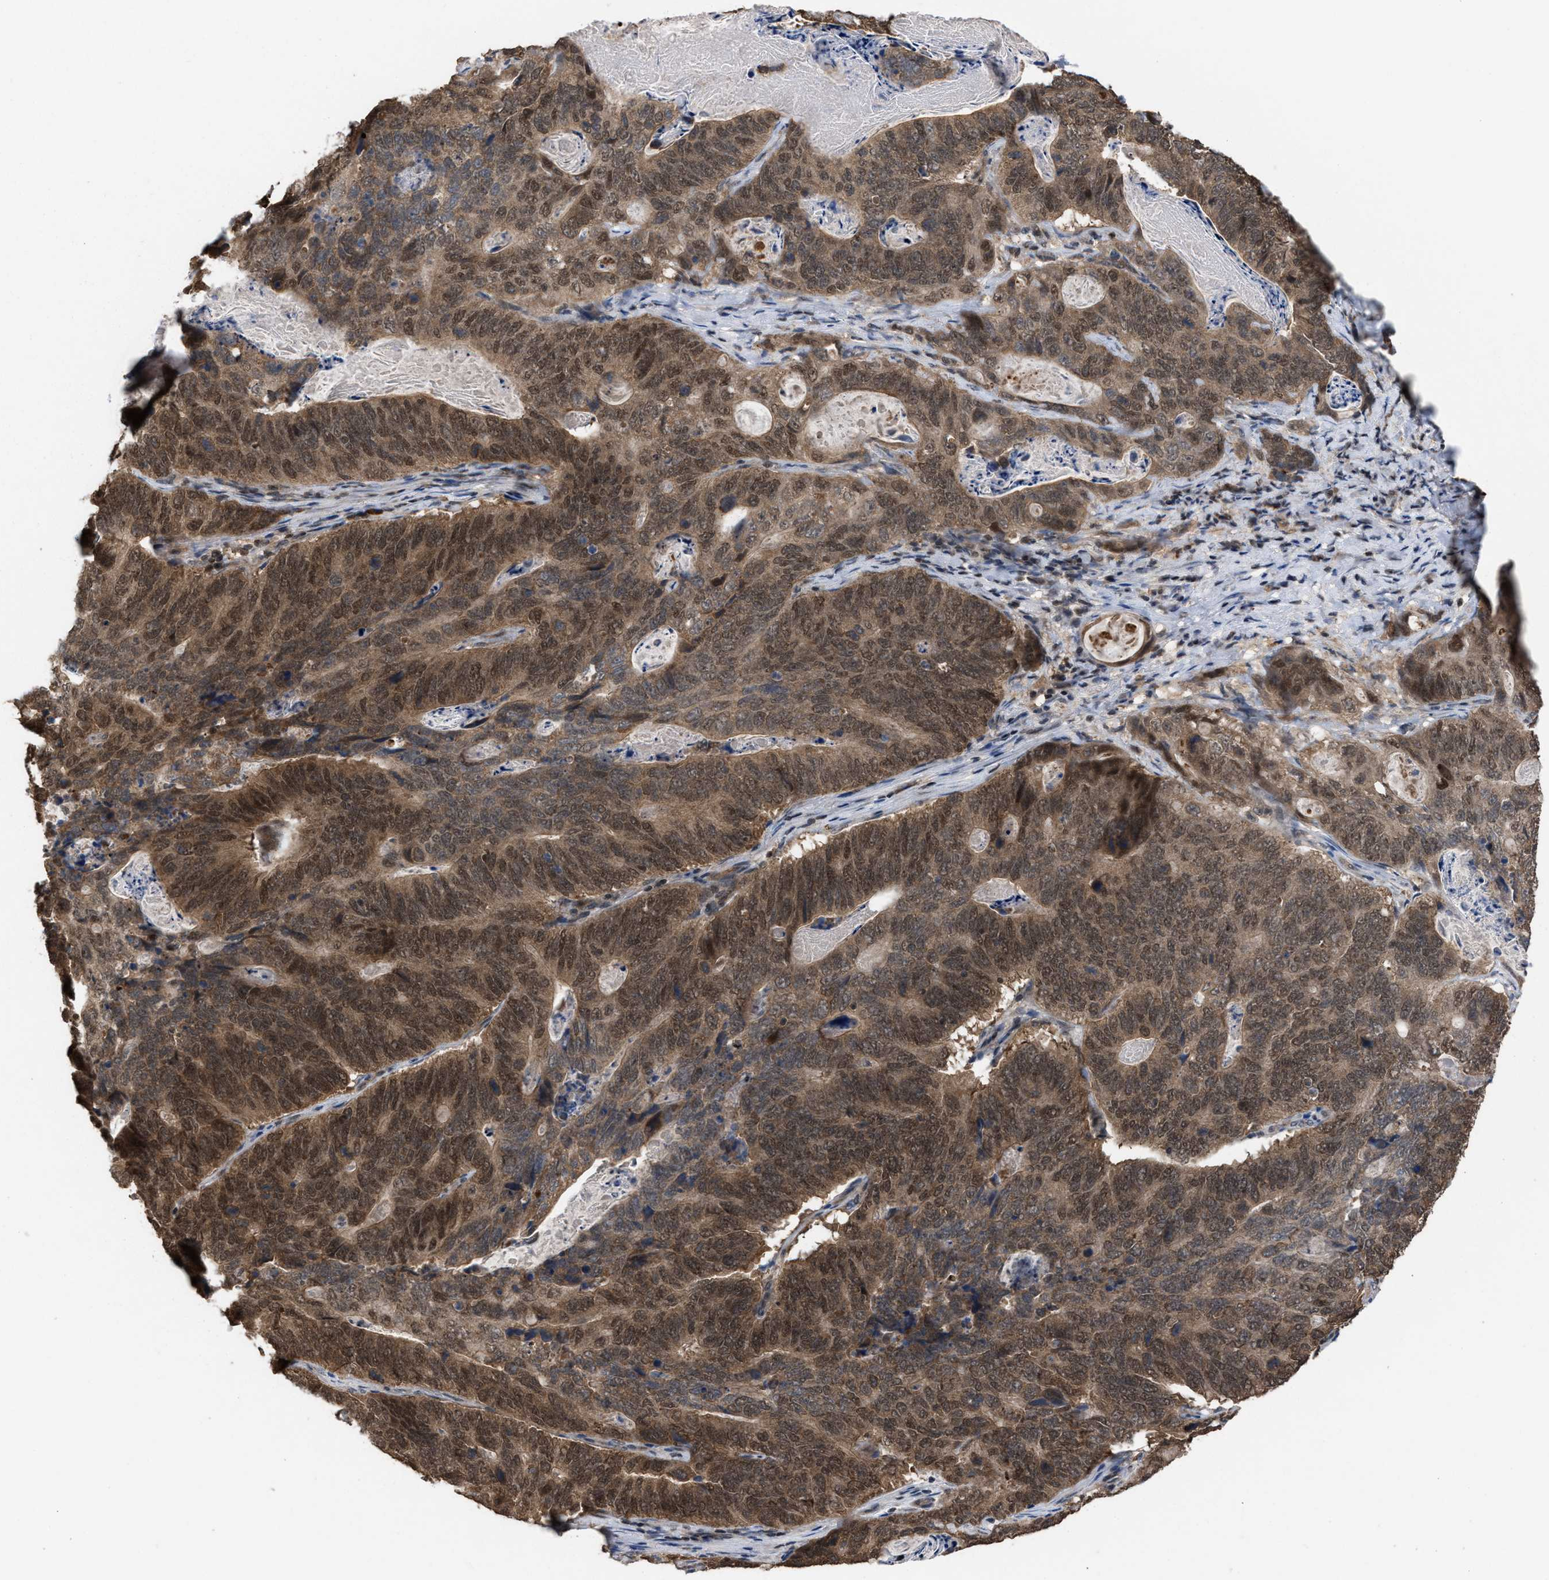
{"staining": {"intensity": "moderate", "quantity": ">75%", "location": "cytoplasmic/membranous,nuclear"}, "tissue": "stomach cancer", "cell_type": "Tumor cells", "image_type": "cancer", "snomed": [{"axis": "morphology", "description": "Normal tissue, NOS"}, {"axis": "morphology", "description": "Adenocarcinoma, NOS"}, {"axis": "topography", "description": "Stomach"}], "caption": "Protein positivity by IHC demonstrates moderate cytoplasmic/membranous and nuclear positivity in about >75% of tumor cells in stomach cancer (adenocarcinoma).", "gene": "C9orf78", "patient": {"sex": "female", "age": 89}}